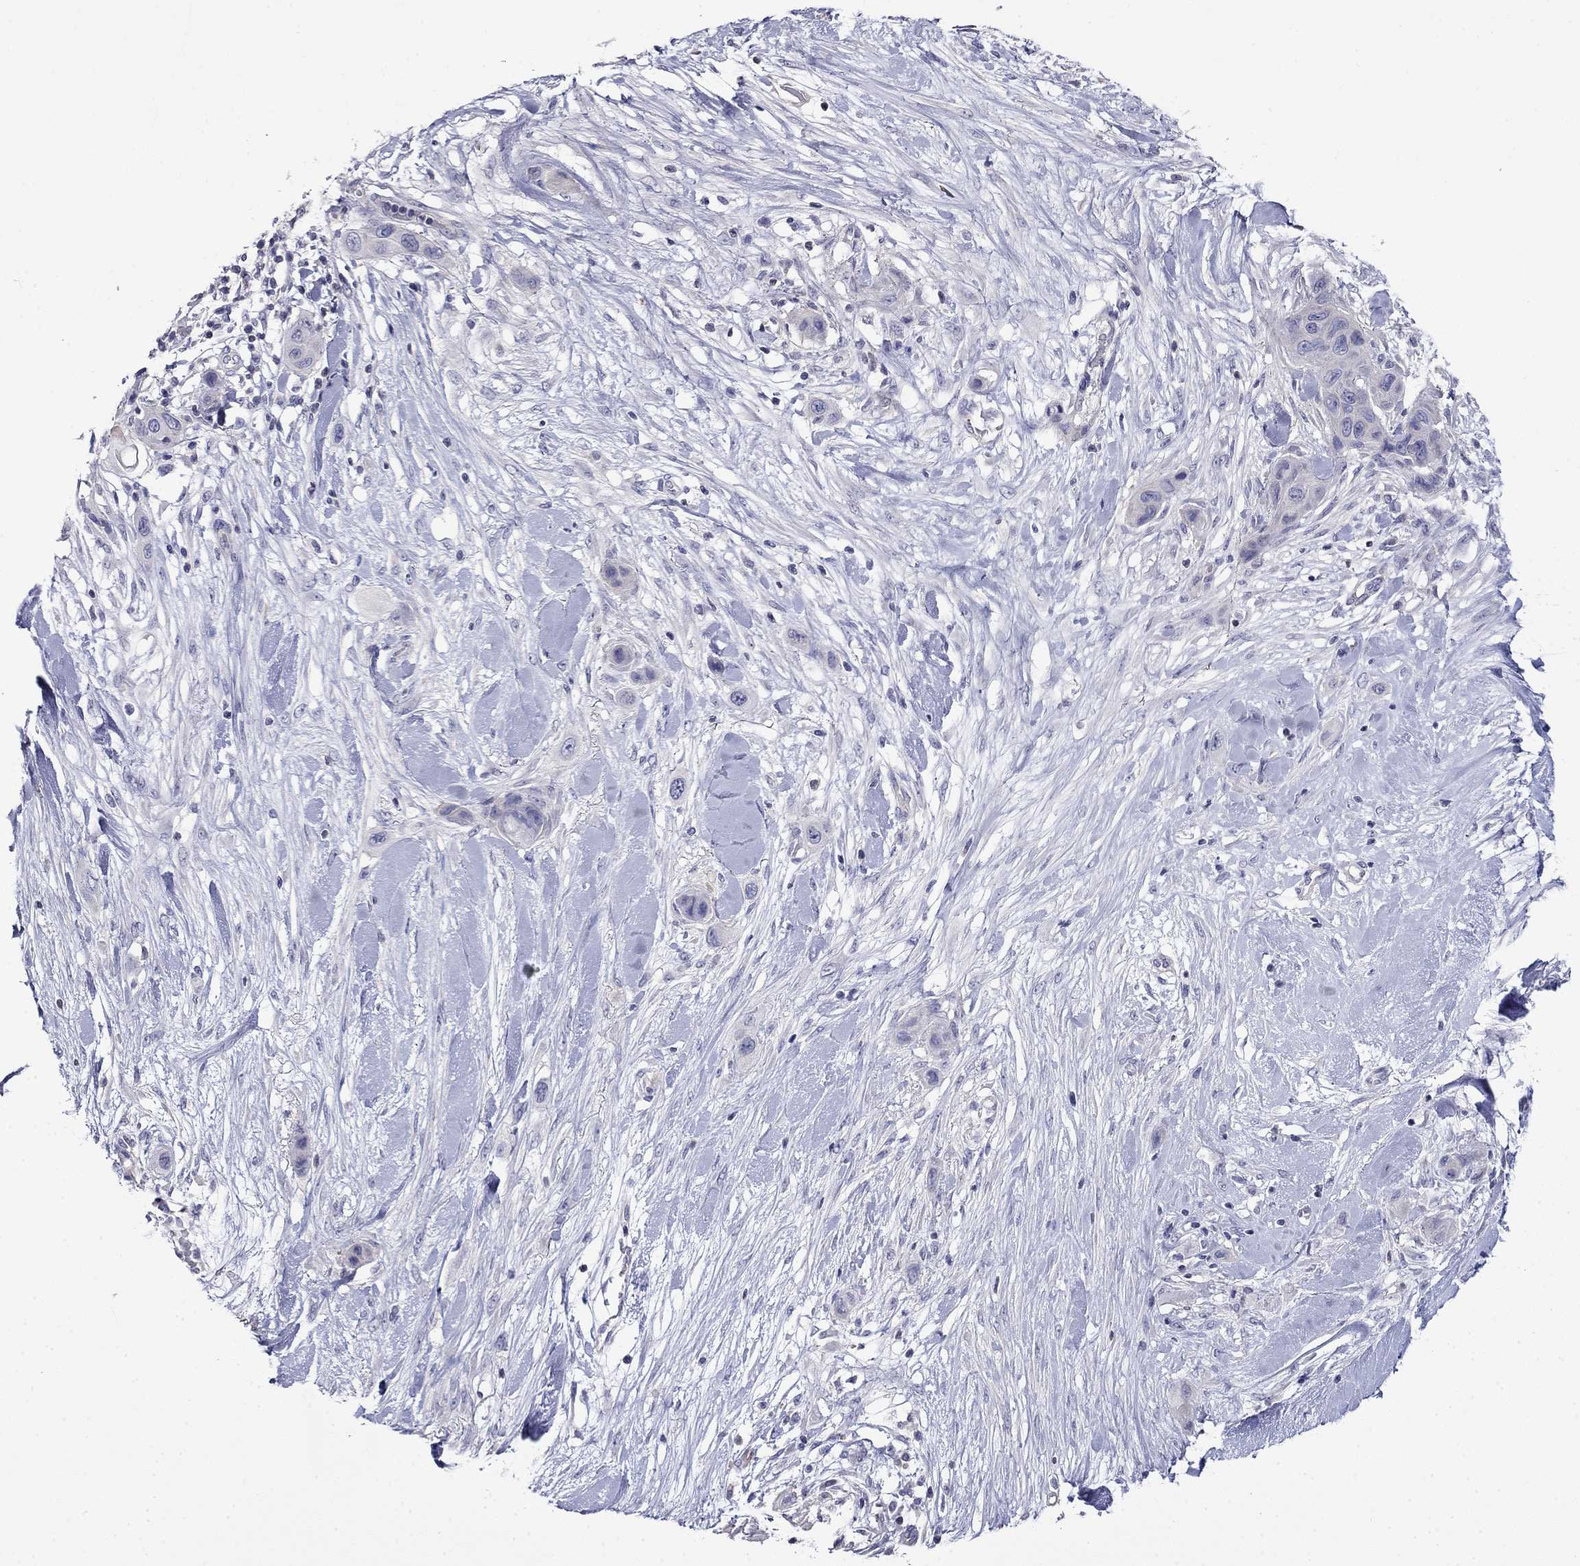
{"staining": {"intensity": "negative", "quantity": "none", "location": "none"}, "tissue": "skin cancer", "cell_type": "Tumor cells", "image_type": "cancer", "snomed": [{"axis": "morphology", "description": "Squamous cell carcinoma, NOS"}, {"axis": "topography", "description": "Skin"}], "caption": "High magnification brightfield microscopy of skin squamous cell carcinoma stained with DAB (brown) and counterstained with hematoxylin (blue): tumor cells show no significant expression.", "gene": "GUCA1B", "patient": {"sex": "male", "age": 79}}